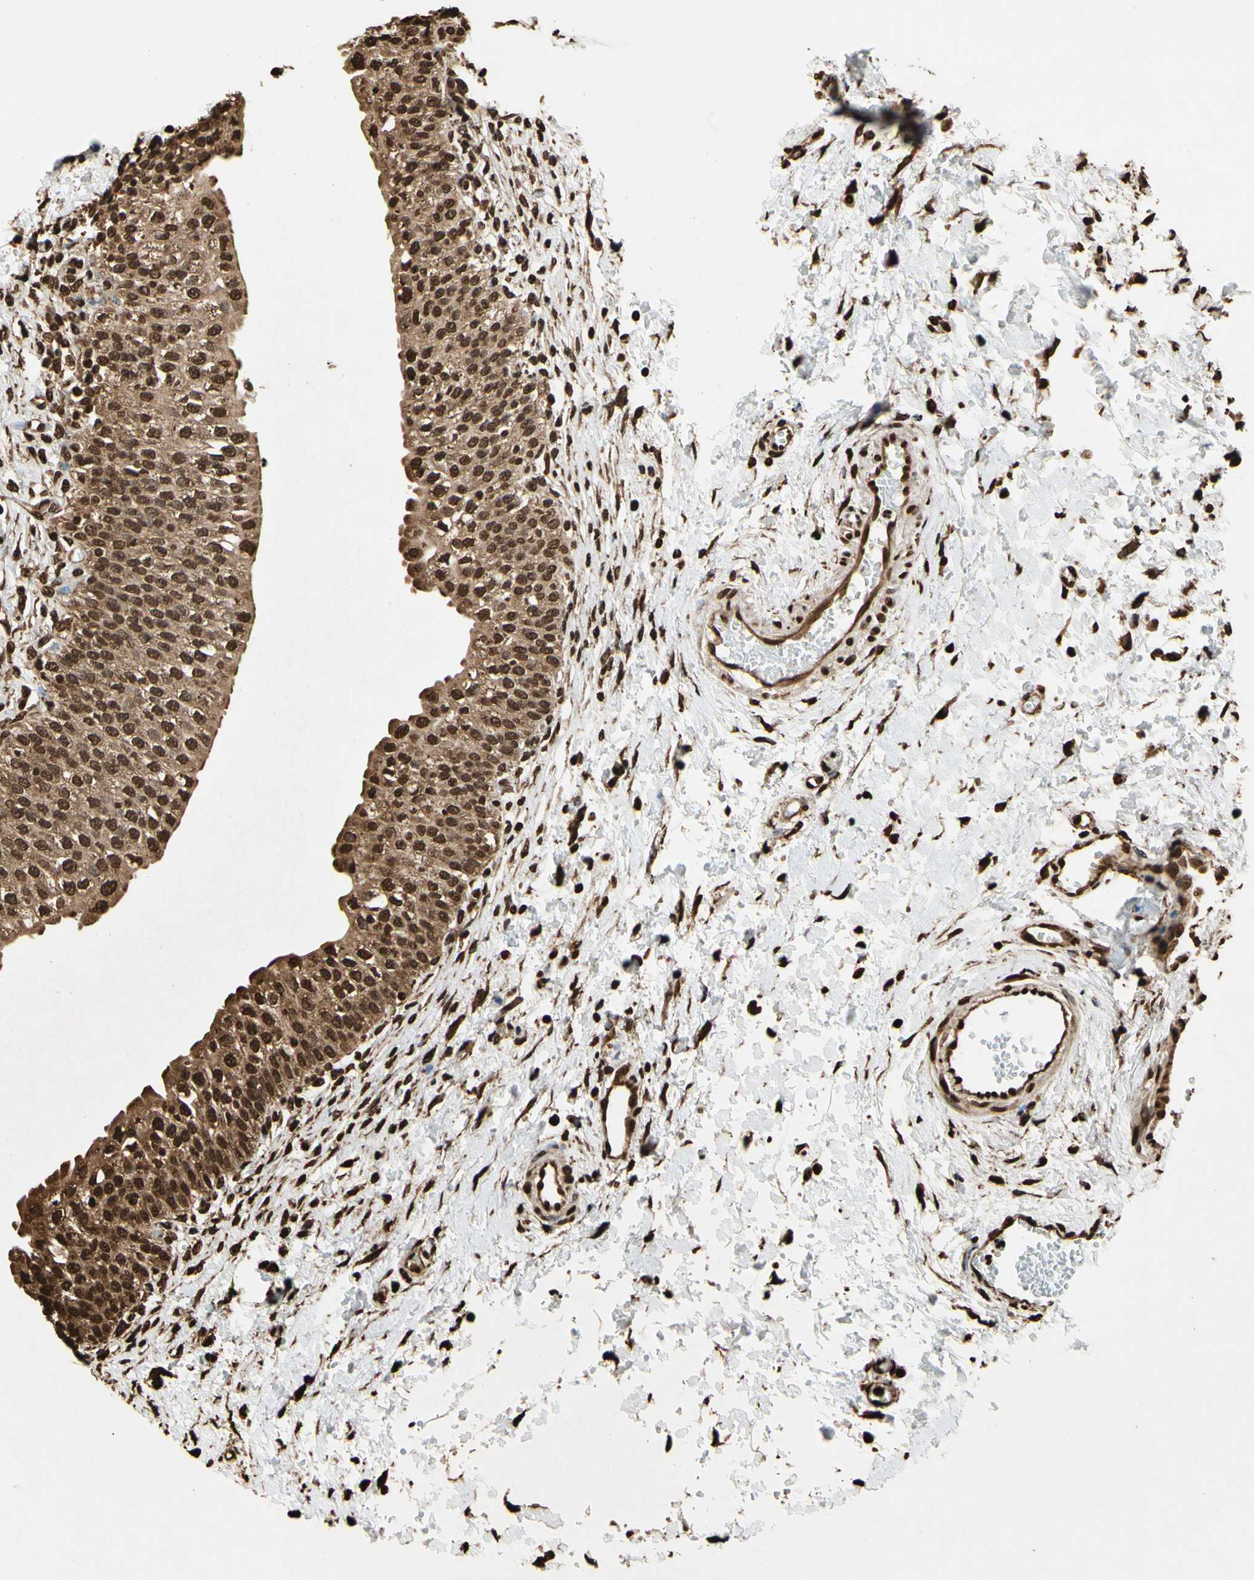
{"staining": {"intensity": "strong", "quantity": ">75%", "location": "cytoplasmic/membranous,nuclear"}, "tissue": "urinary bladder", "cell_type": "Urothelial cells", "image_type": "normal", "snomed": [{"axis": "morphology", "description": "Normal tissue, NOS"}, {"axis": "topography", "description": "Urinary bladder"}], "caption": "Urinary bladder was stained to show a protein in brown. There is high levels of strong cytoplasmic/membranous,nuclear positivity in about >75% of urothelial cells. (DAB IHC with brightfield microscopy, high magnification).", "gene": "HNRNPK", "patient": {"sex": "male", "age": 55}}